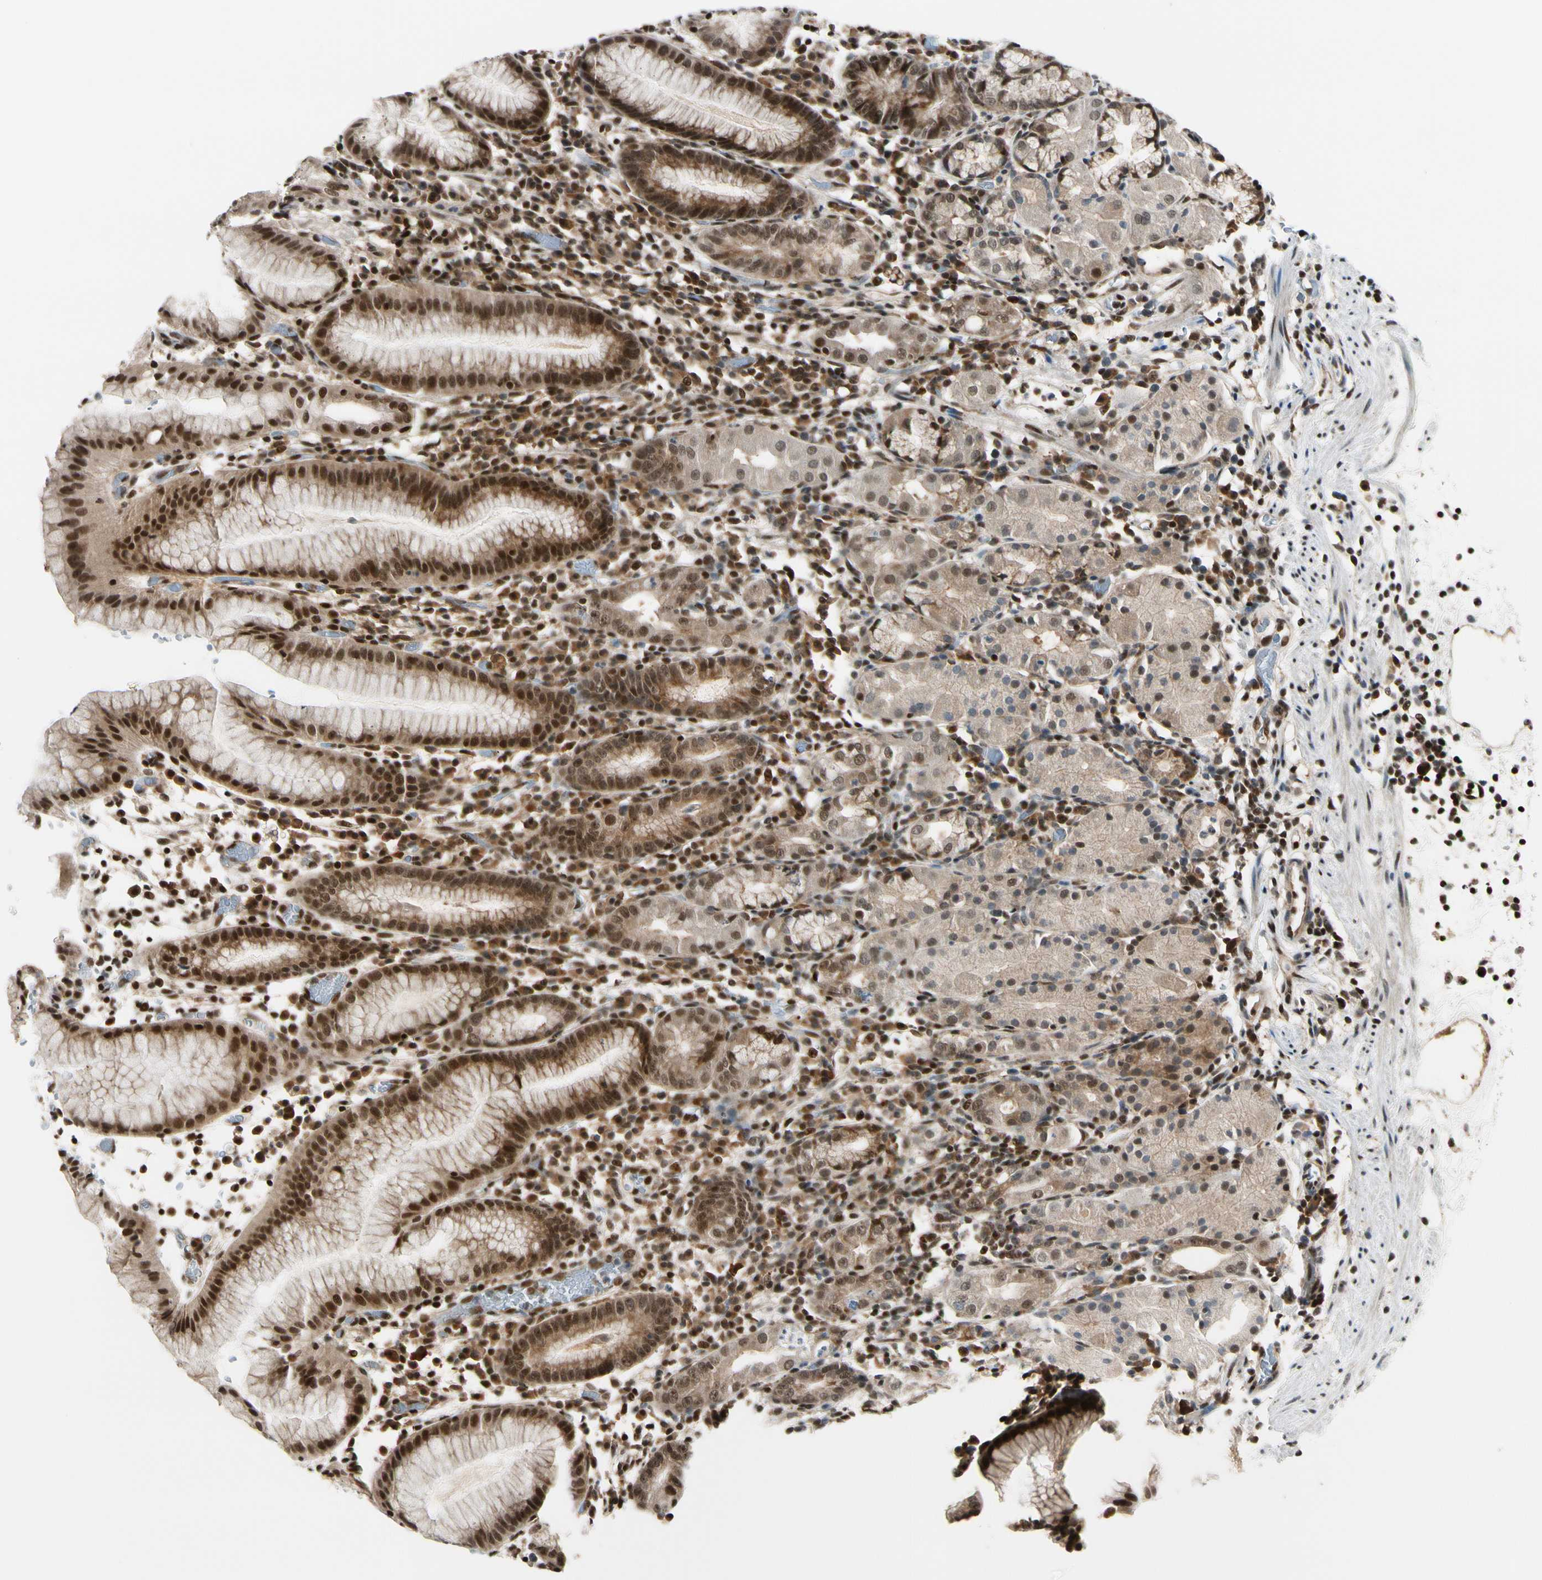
{"staining": {"intensity": "strong", "quantity": ">75%", "location": "cytoplasmic/membranous,nuclear"}, "tissue": "stomach", "cell_type": "Glandular cells", "image_type": "normal", "snomed": [{"axis": "morphology", "description": "Normal tissue, NOS"}, {"axis": "topography", "description": "Stomach"}, {"axis": "topography", "description": "Stomach, lower"}], "caption": "DAB immunohistochemical staining of unremarkable human stomach demonstrates strong cytoplasmic/membranous,nuclear protein staining in approximately >75% of glandular cells.", "gene": "DAXX", "patient": {"sex": "female", "age": 75}}